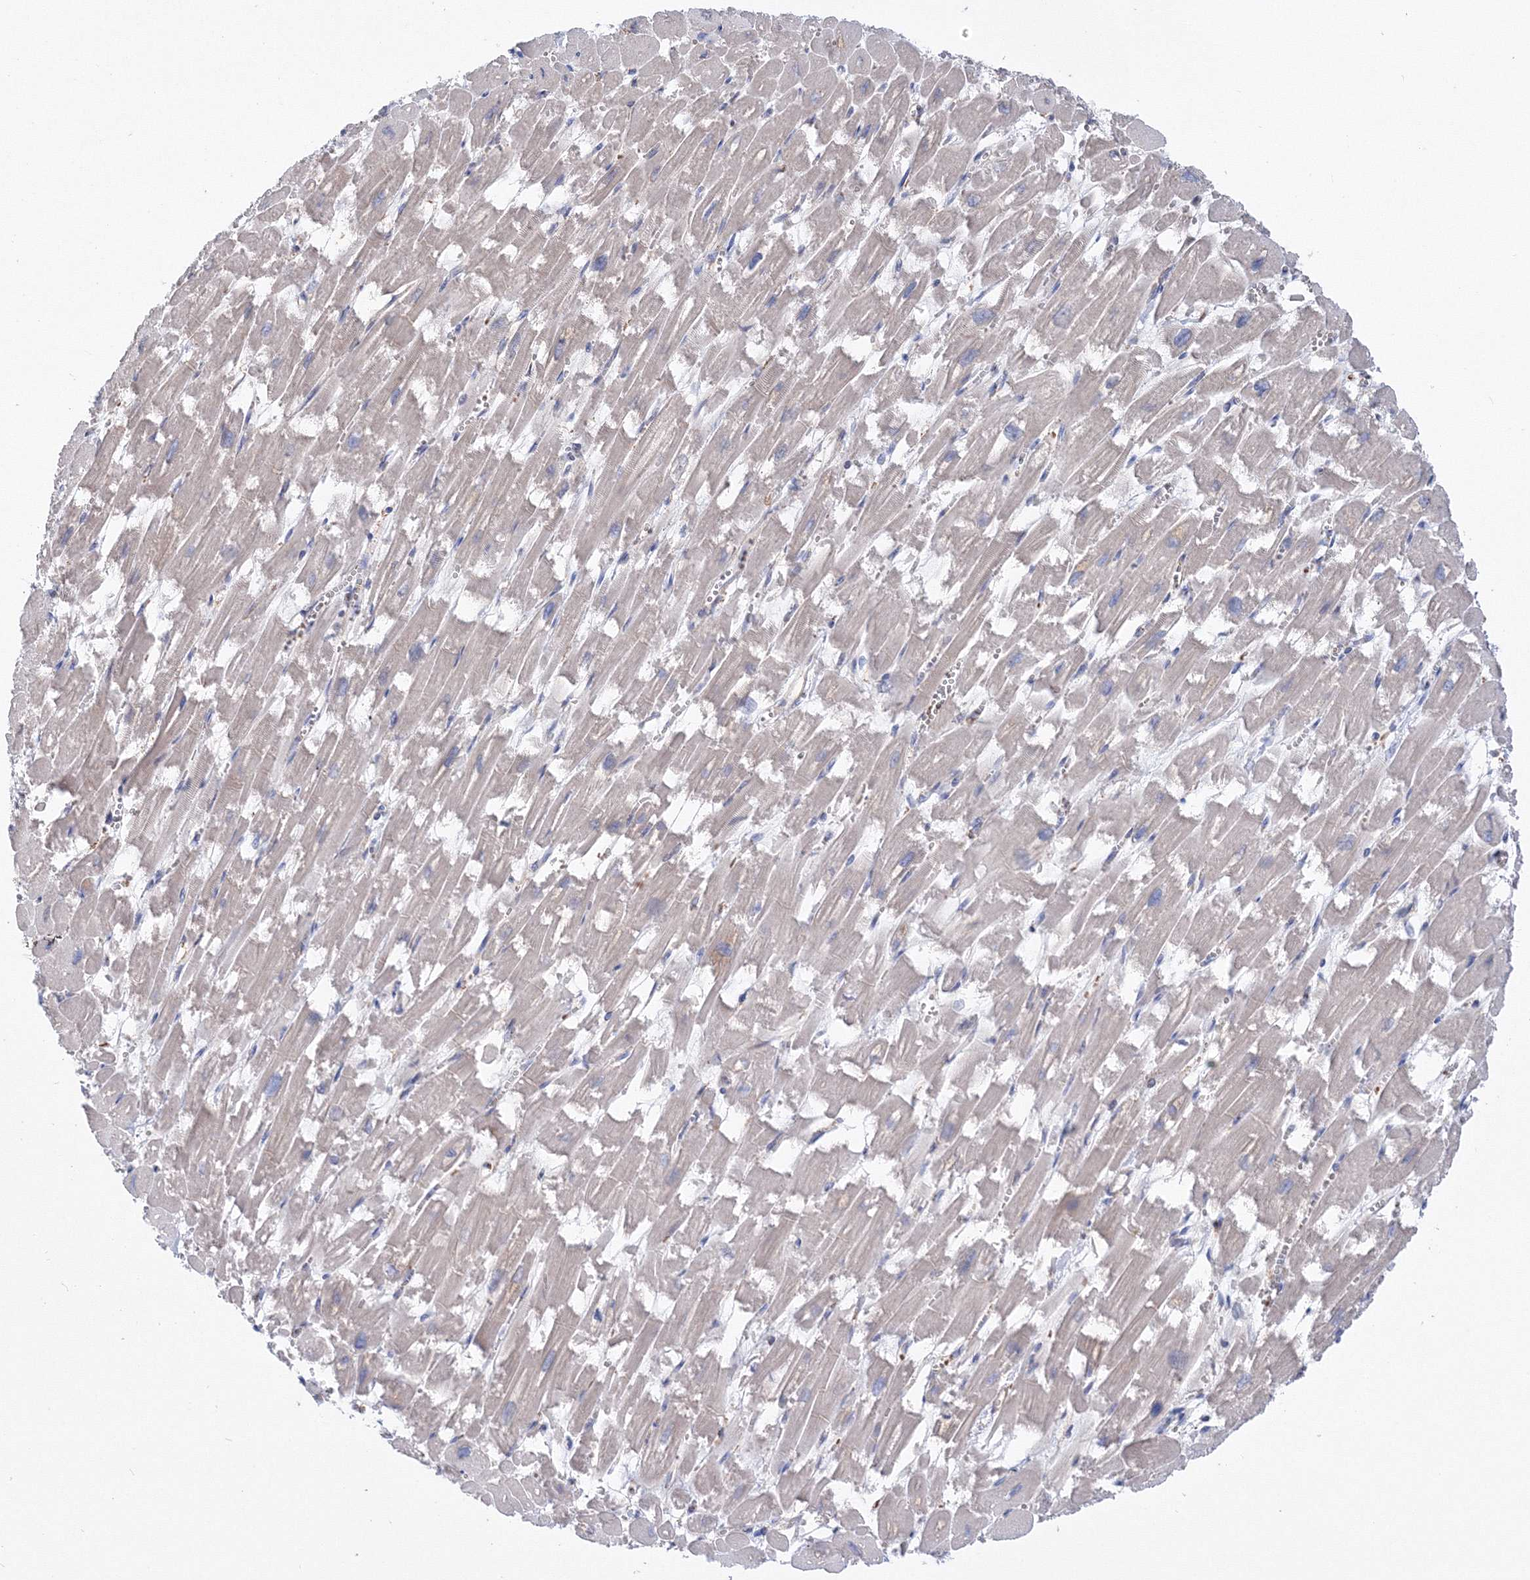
{"staining": {"intensity": "weak", "quantity": "<25%", "location": "cytoplasmic/membranous"}, "tissue": "heart muscle", "cell_type": "Cardiomyocytes", "image_type": "normal", "snomed": [{"axis": "morphology", "description": "Normal tissue, NOS"}, {"axis": "topography", "description": "Heart"}], "caption": "Heart muscle was stained to show a protein in brown. There is no significant expression in cardiomyocytes. (Immunohistochemistry (ihc), brightfield microscopy, high magnification).", "gene": "VPS8", "patient": {"sex": "male", "age": 54}}